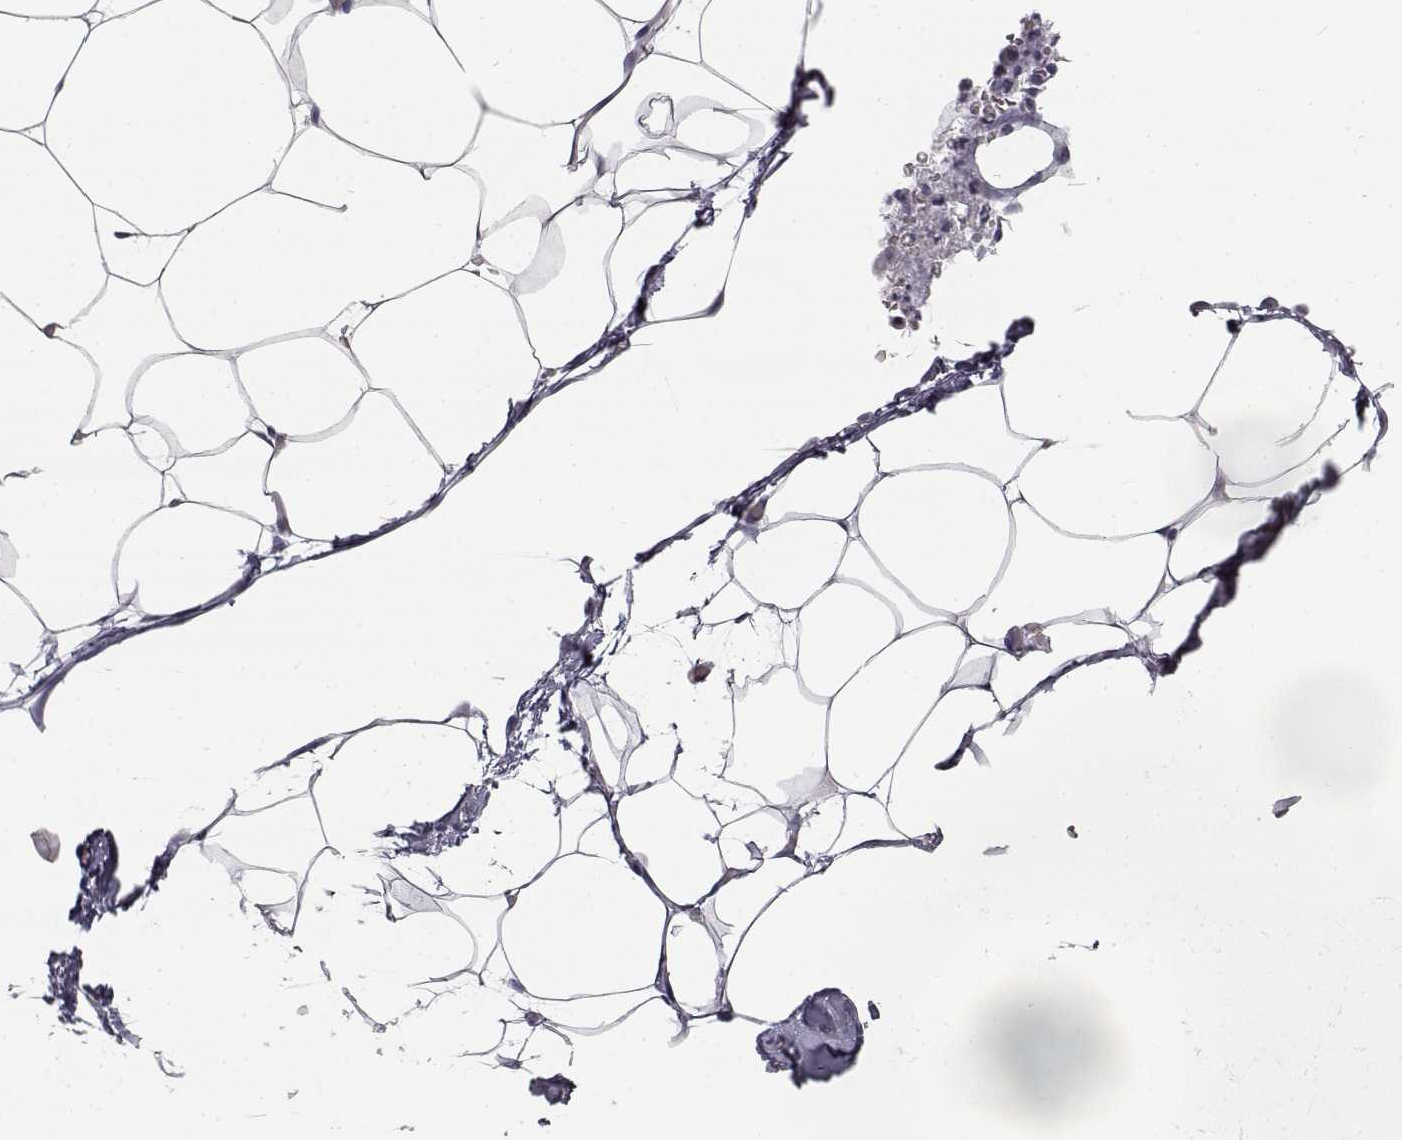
{"staining": {"intensity": "negative", "quantity": "none", "location": "none"}, "tissue": "adipose tissue", "cell_type": "Adipocytes", "image_type": "normal", "snomed": [{"axis": "morphology", "description": "Normal tissue, NOS"}, {"axis": "topography", "description": "Adipose tissue"}], "caption": "DAB immunohistochemical staining of unremarkable adipose tissue displays no significant positivity in adipocytes.", "gene": "SEMG2", "patient": {"sex": "male", "age": 57}}